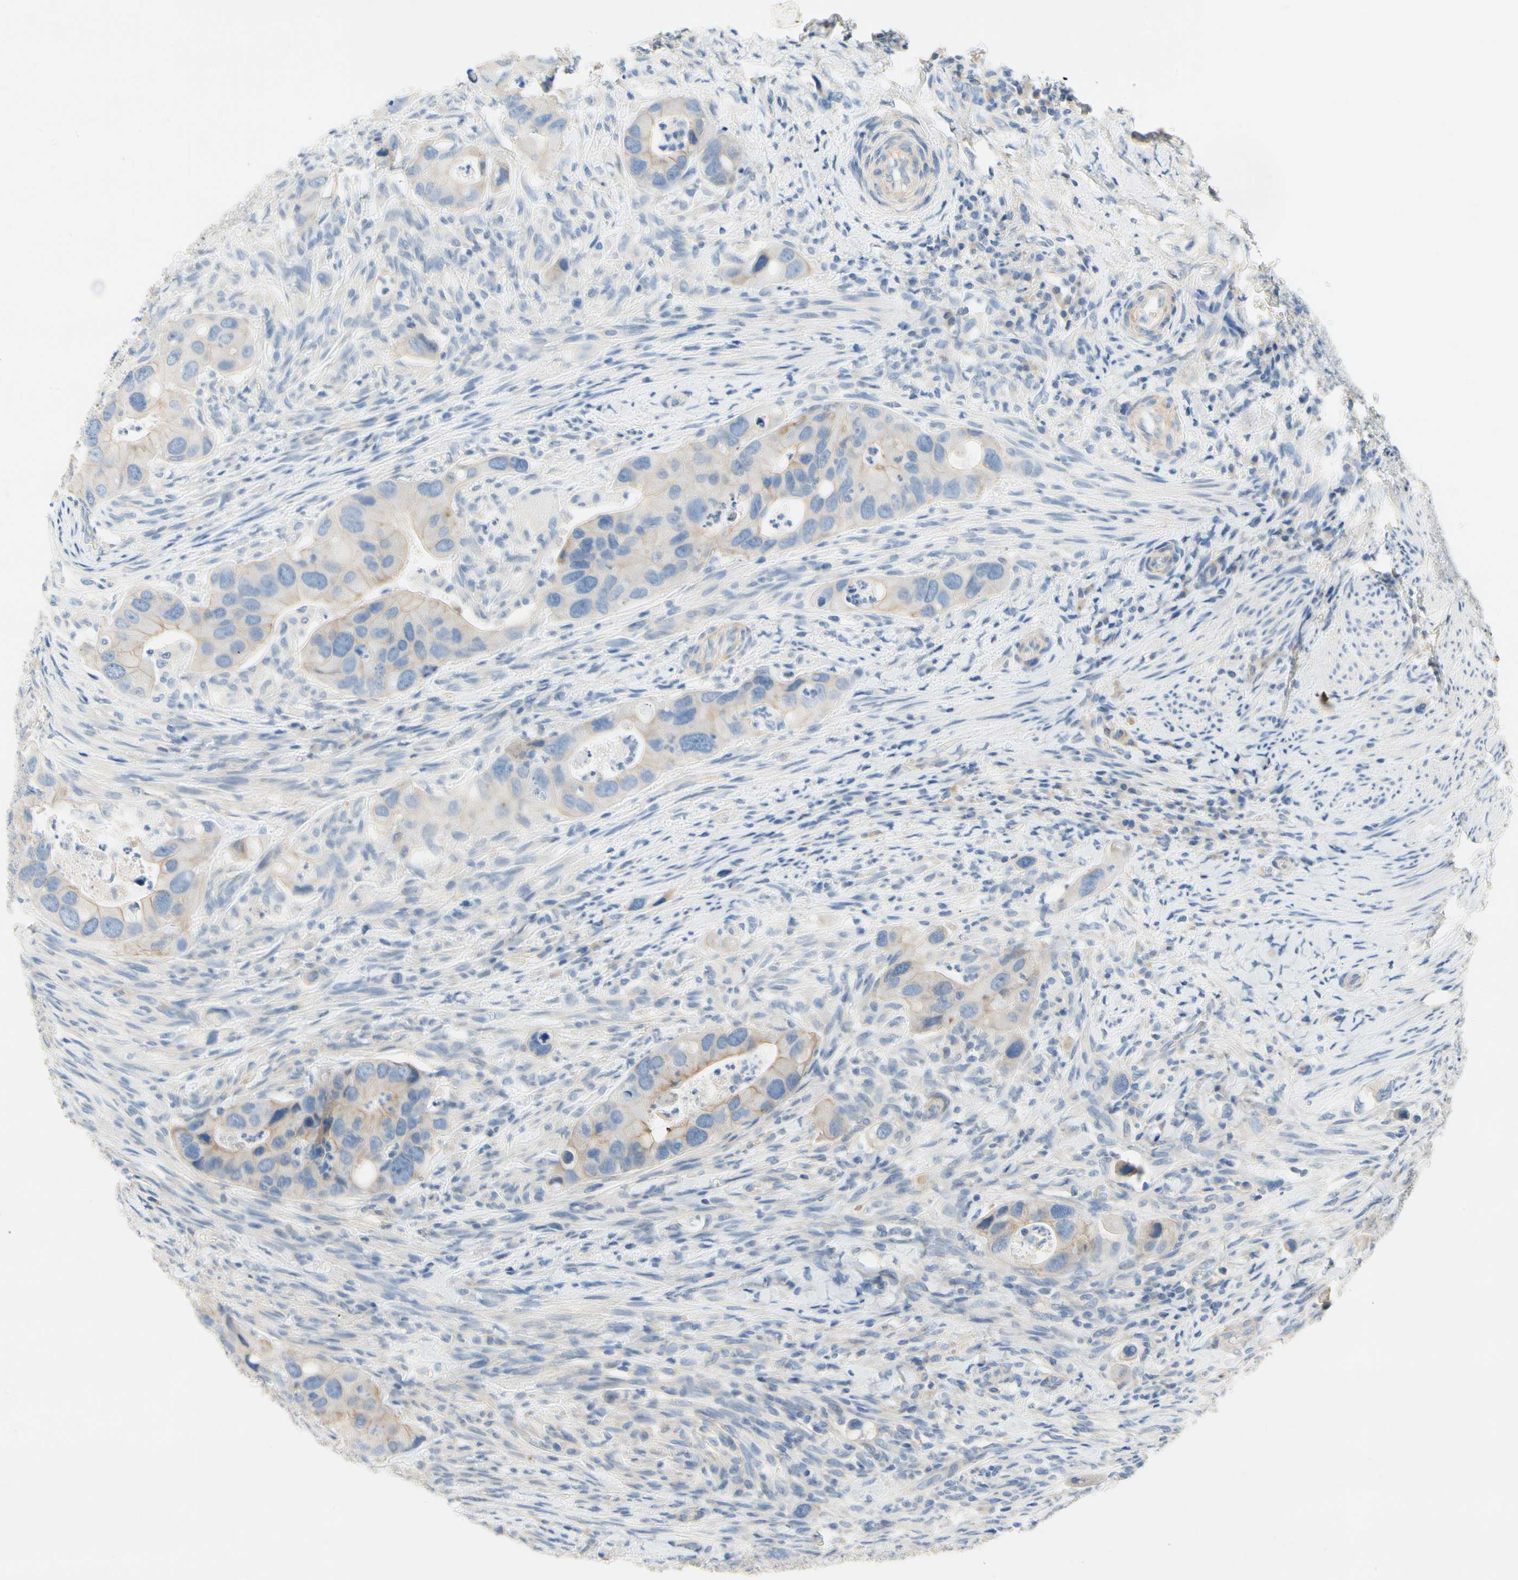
{"staining": {"intensity": "weak", "quantity": "25%-75%", "location": "cytoplasmic/membranous"}, "tissue": "colorectal cancer", "cell_type": "Tumor cells", "image_type": "cancer", "snomed": [{"axis": "morphology", "description": "Adenocarcinoma, NOS"}, {"axis": "topography", "description": "Rectum"}], "caption": "Approximately 25%-75% of tumor cells in colorectal cancer reveal weak cytoplasmic/membranous protein expression as visualized by brown immunohistochemical staining.", "gene": "CA14", "patient": {"sex": "female", "age": 57}}